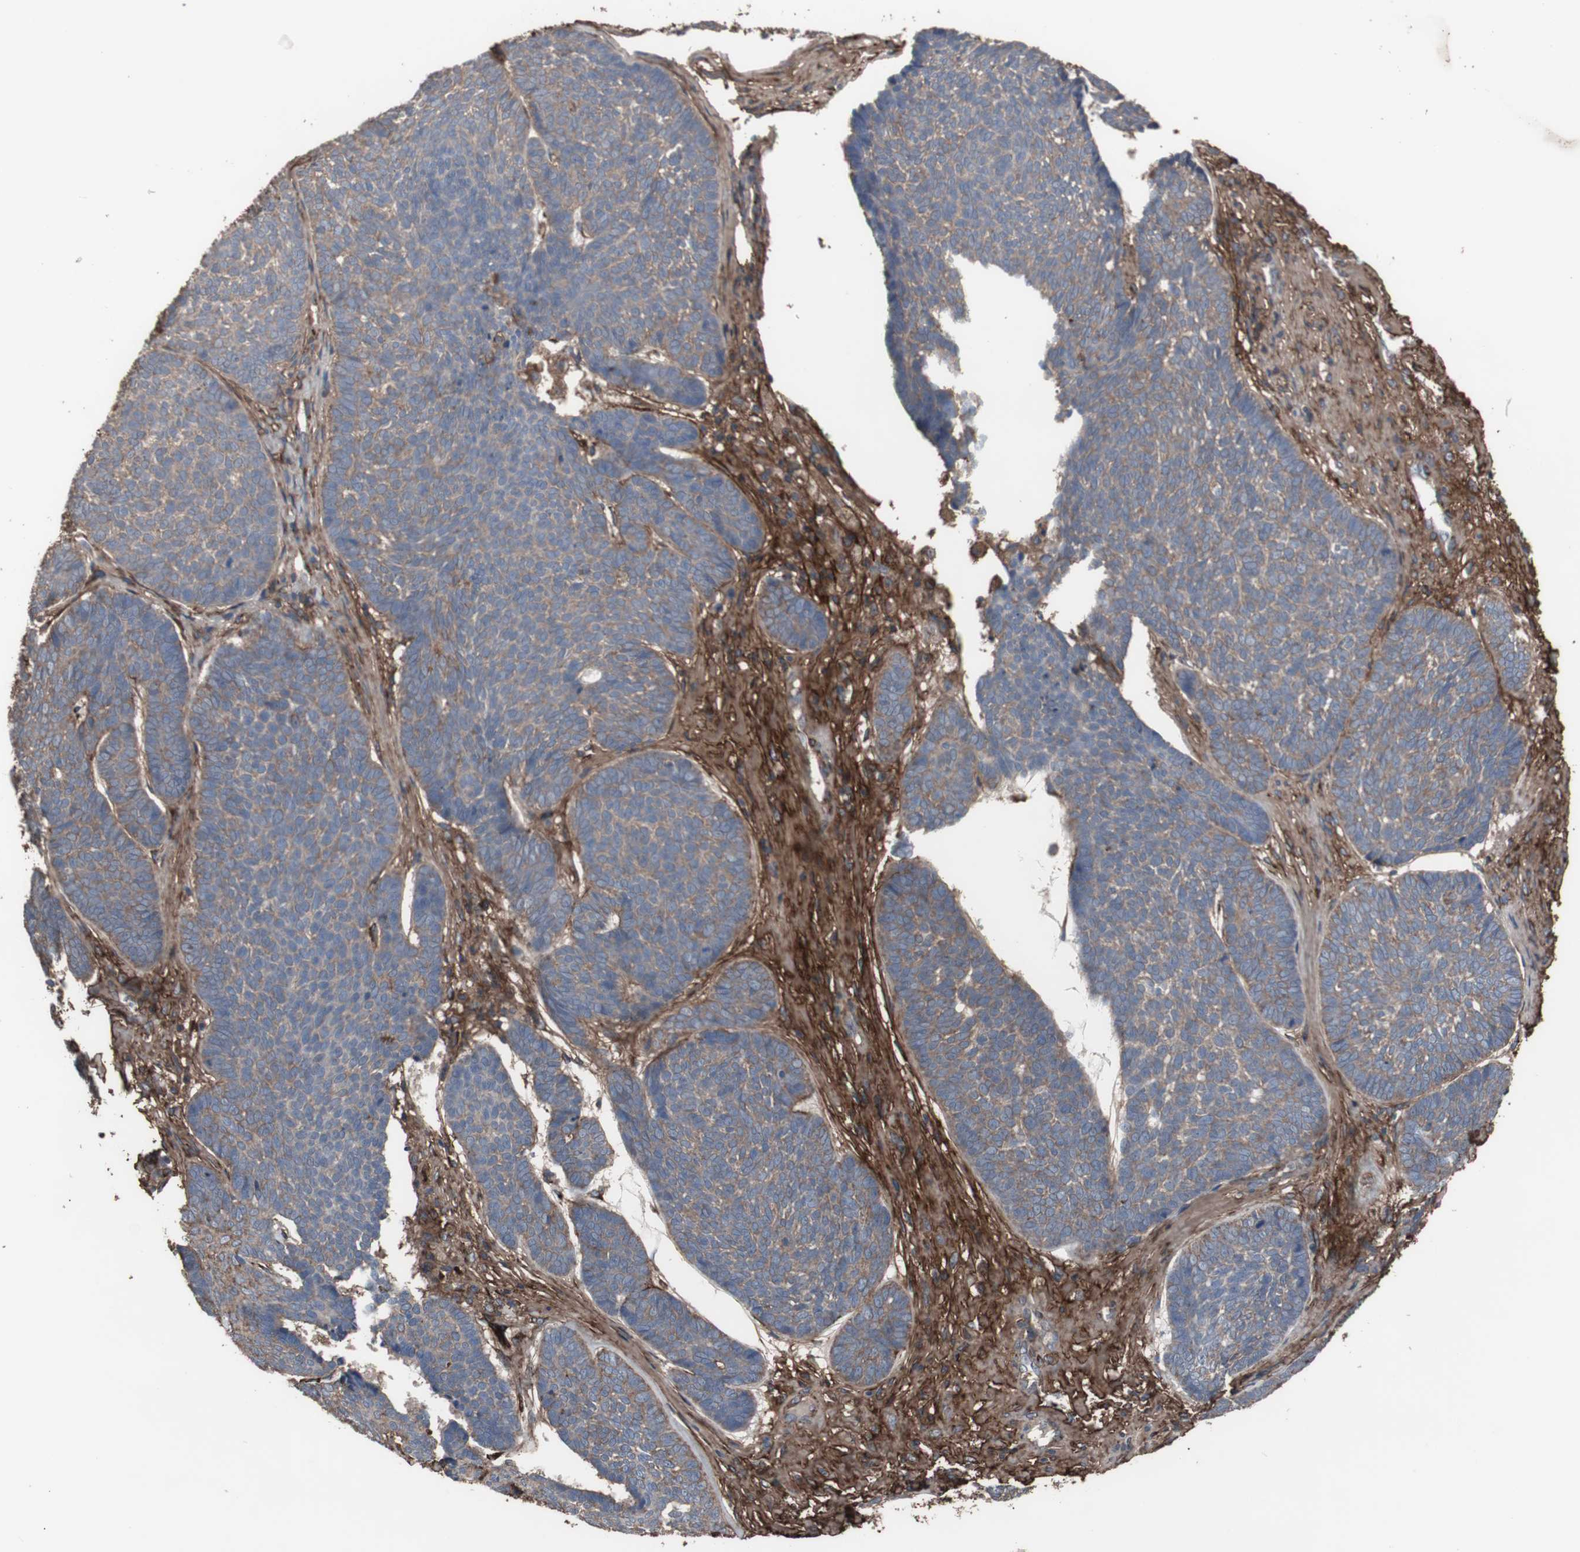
{"staining": {"intensity": "moderate", "quantity": ">75%", "location": "cytoplasmic/membranous"}, "tissue": "skin cancer", "cell_type": "Tumor cells", "image_type": "cancer", "snomed": [{"axis": "morphology", "description": "Basal cell carcinoma"}, {"axis": "topography", "description": "Skin"}], "caption": "This is an image of IHC staining of skin cancer, which shows moderate staining in the cytoplasmic/membranous of tumor cells.", "gene": "COL6A2", "patient": {"sex": "male", "age": 84}}